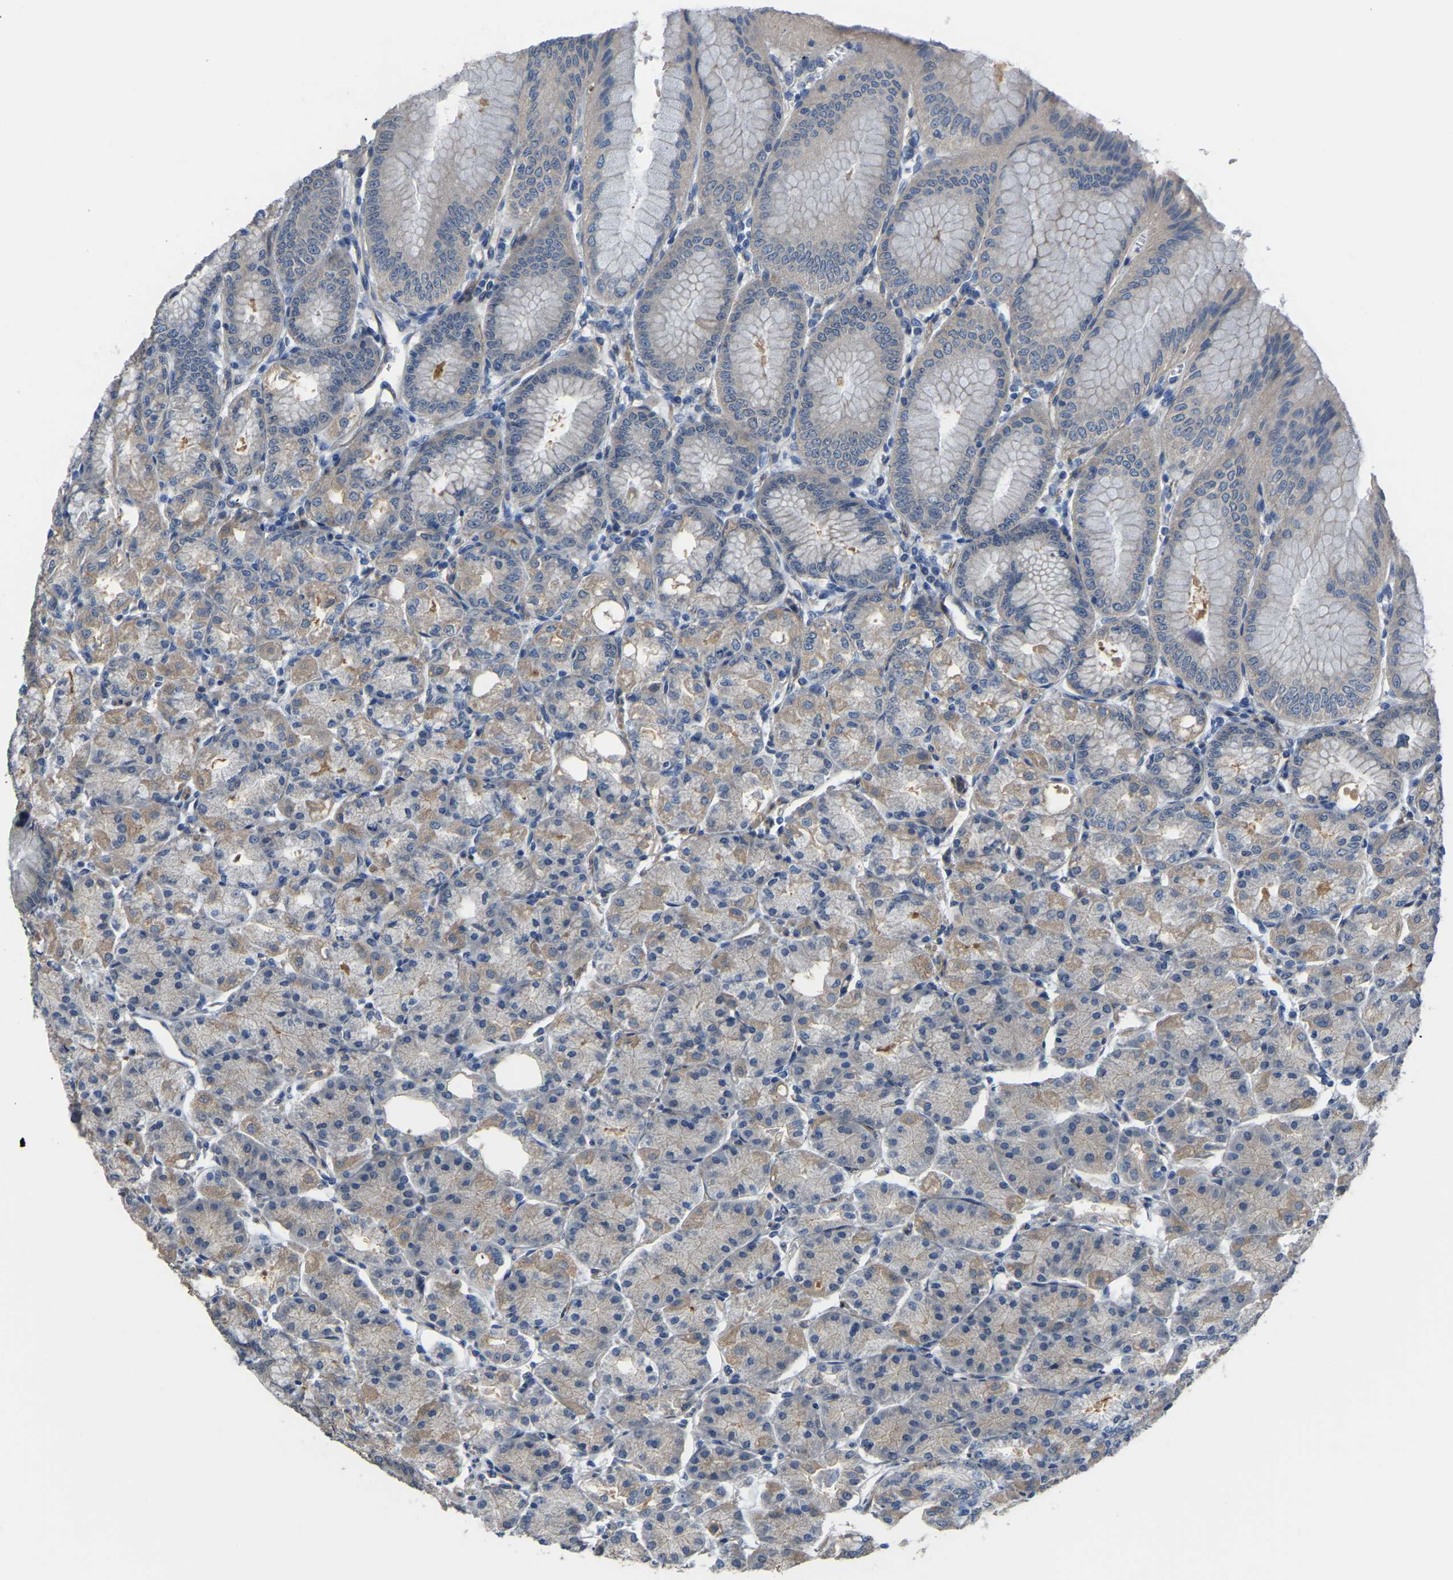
{"staining": {"intensity": "weak", "quantity": "25%-75%", "location": "cytoplasmic/membranous"}, "tissue": "stomach", "cell_type": "Glandular cells", "image_type": "normal", "snomed": [{"axis": "morphology", "description": "Normal tissue, NOS"}, {"axis": "topography", "description": "Stomach, lower"}], "caption": "Immunohistochemical staining of unremarkable stomach shows low levels of weak cytoplasmic/membranous expression in approximately 25%-75% of glandular cells. Ihc stains the protein in brown and the nuclei are stained blue.", "gene": "HIGD2B", "patient": {"sex": "male", "age": 71}}